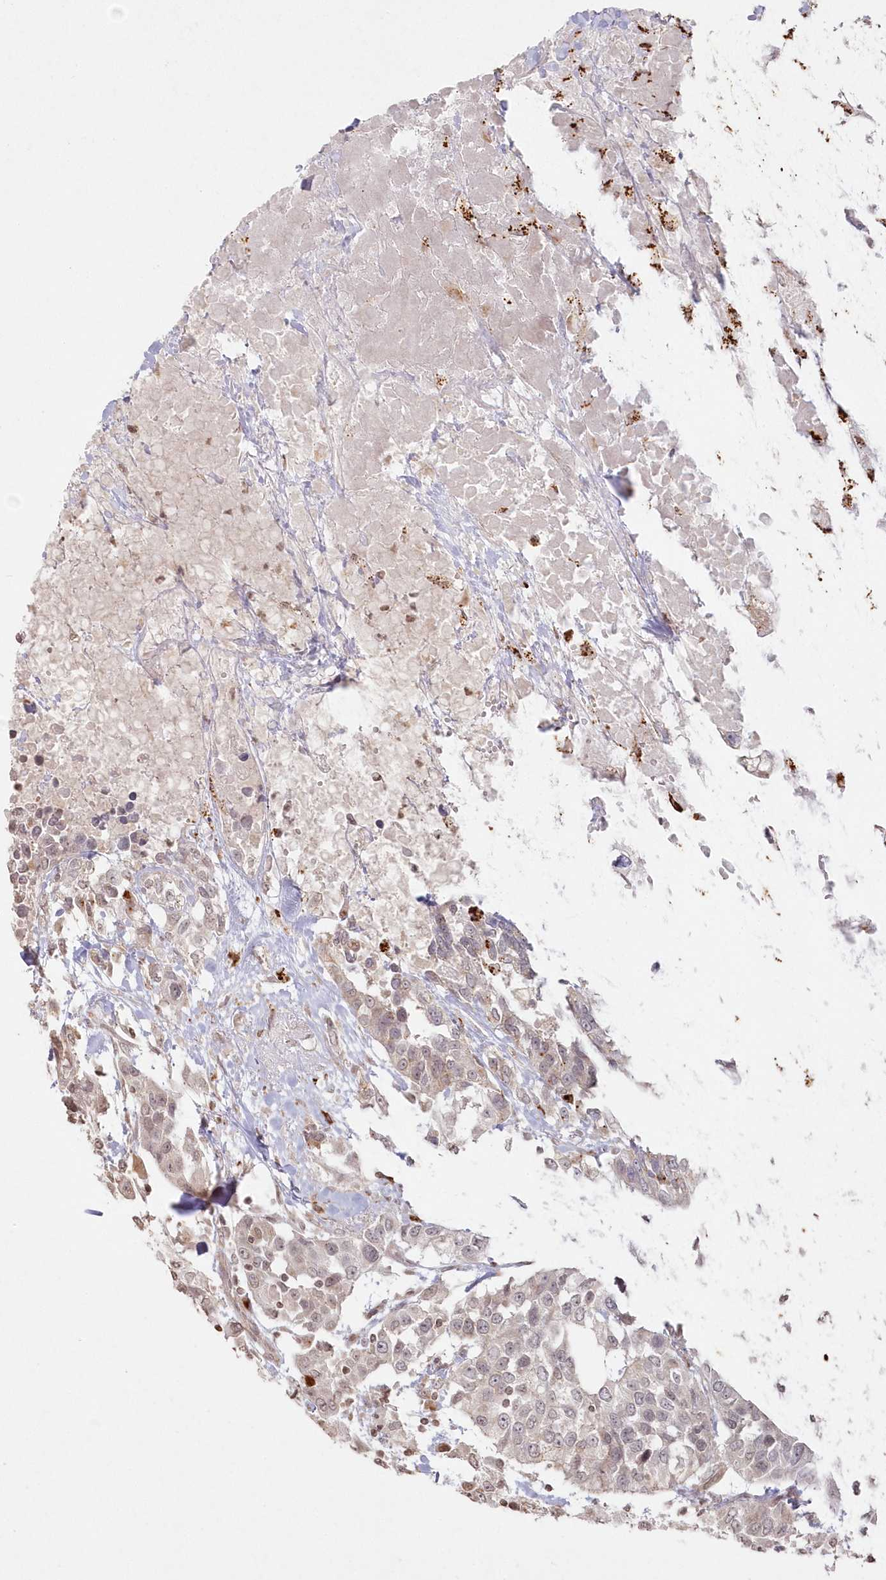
{"staining": {"intensity": "weak", "quantity": "25%-75%", "location": "cytoplasmic/membranous,nuclear"}, "tissue": "urothelial cancer", "cell_type": "Tumor cells", "image_type": "cancer", "snomed": [{"axis": "morphology", "description": "Urothelial carcinoma, High grade"}, {"axis": "topography", "description": "Urinary bladder"}], "caption": "Protein expression analysis of human urothelial cancer reveals weak cytoplasmic/membranous and nuclear expression in about 25%-75% of tumor cells. Using DAB (3,3'-diaminobenzidine) (brown) and hematoxylin (blue) stains, captured at high magnification using brightfield microscopy.", "gene": "ARSB", "patient": {"sex": "female", "age": 80}}